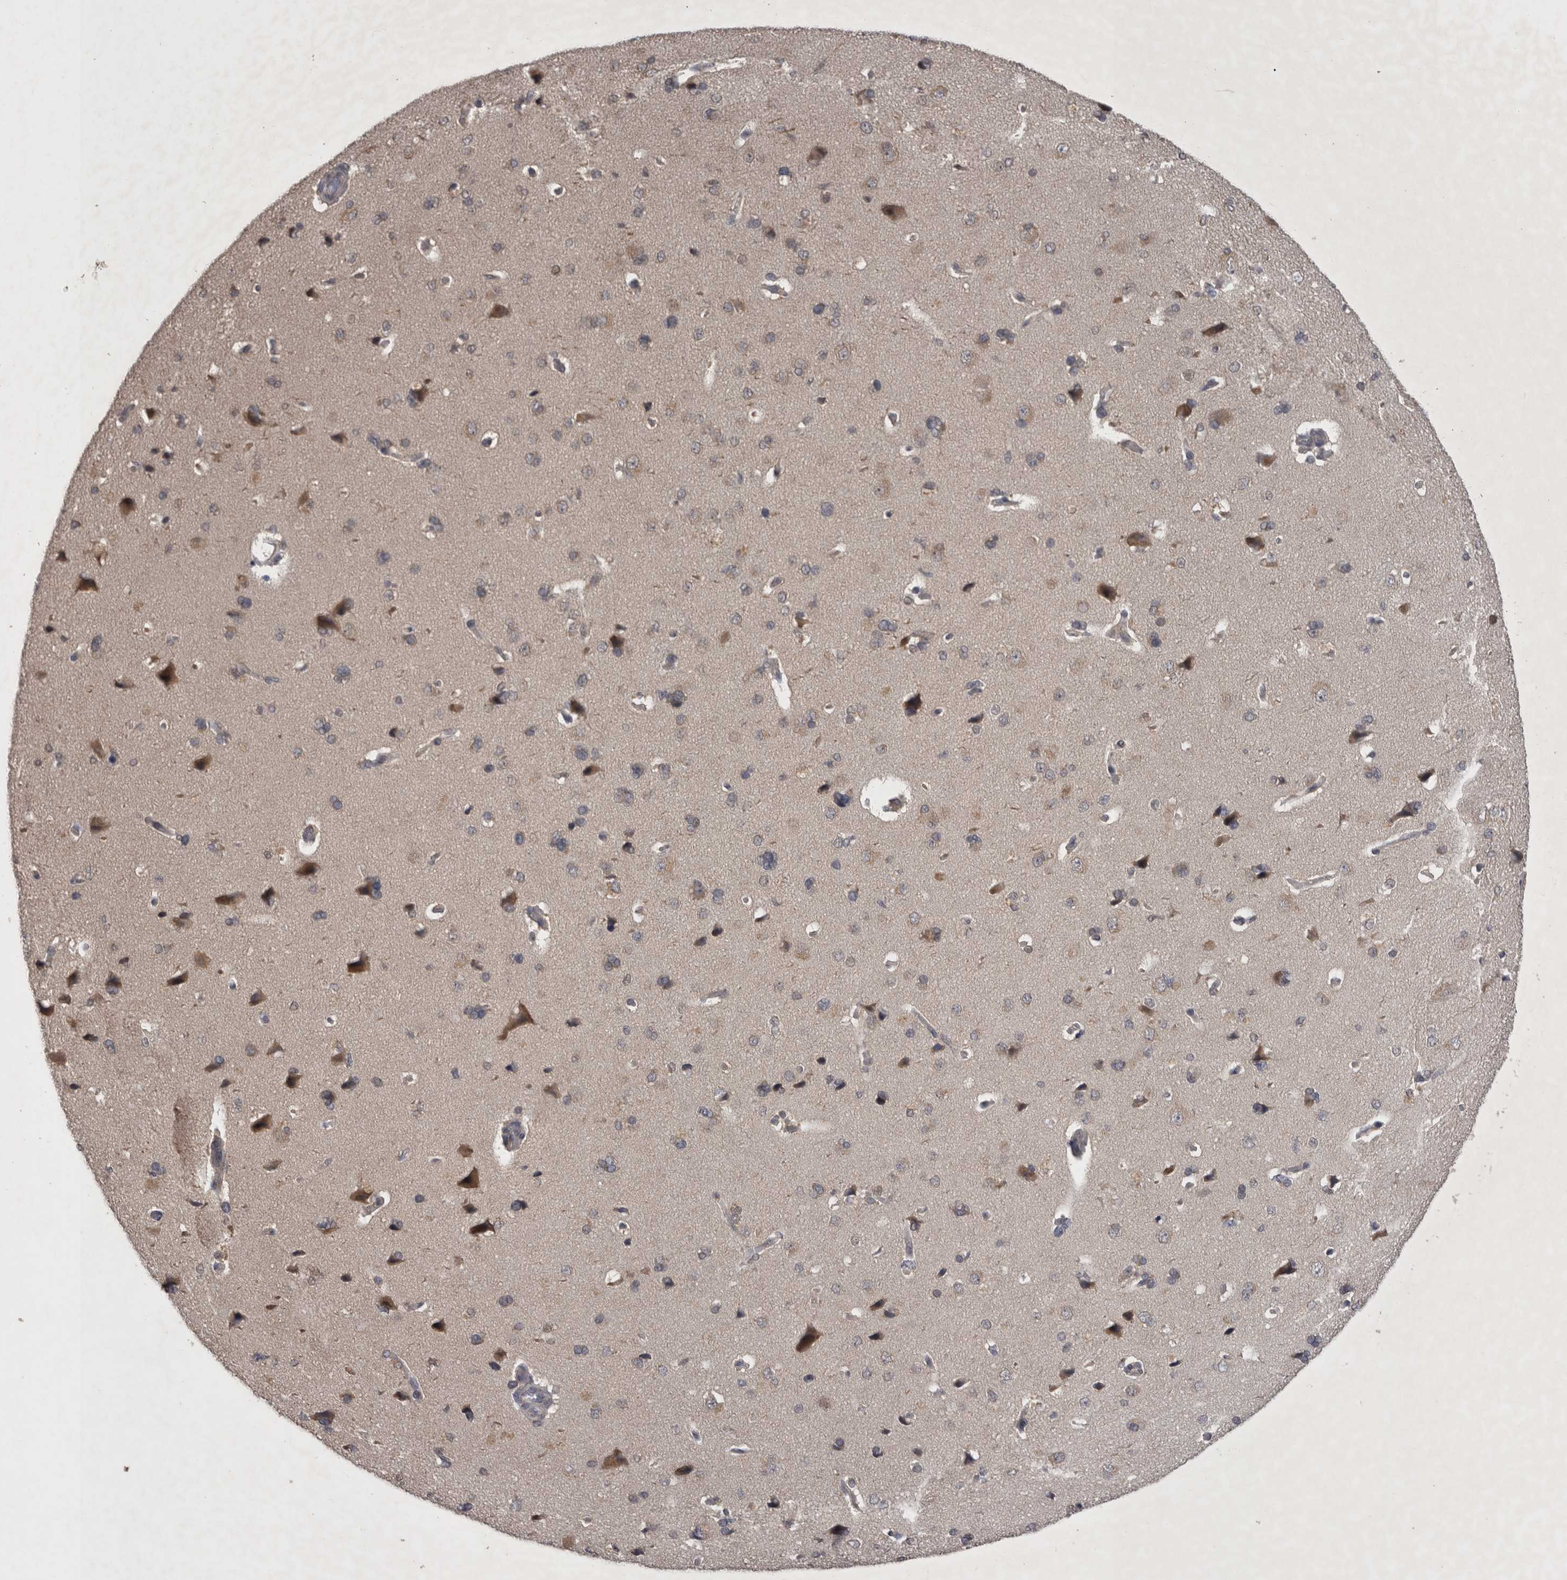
{"staining": {"intensity": "weak", "quantity": ">75%", "location": "cytoplasmic/membranous"}, "tissue": "cerebral cortex", "cell_type": "Endothelial cells", "image_type": "normal", "snomed": [{"axis": "morphology", "description": "Normal tissue, NOS"}, {"axis": "topography", "description": "Cerebral cortex"}], "caption": "Immunohistochemical staining of unremarkable human cerebral cortex shows >75% levels of weak cytoplasmic/membranous protein staining in approximately >75% of endothelial cells.", "gene": "ZNF114", "patient": {"sex": "male", "age": 62}}